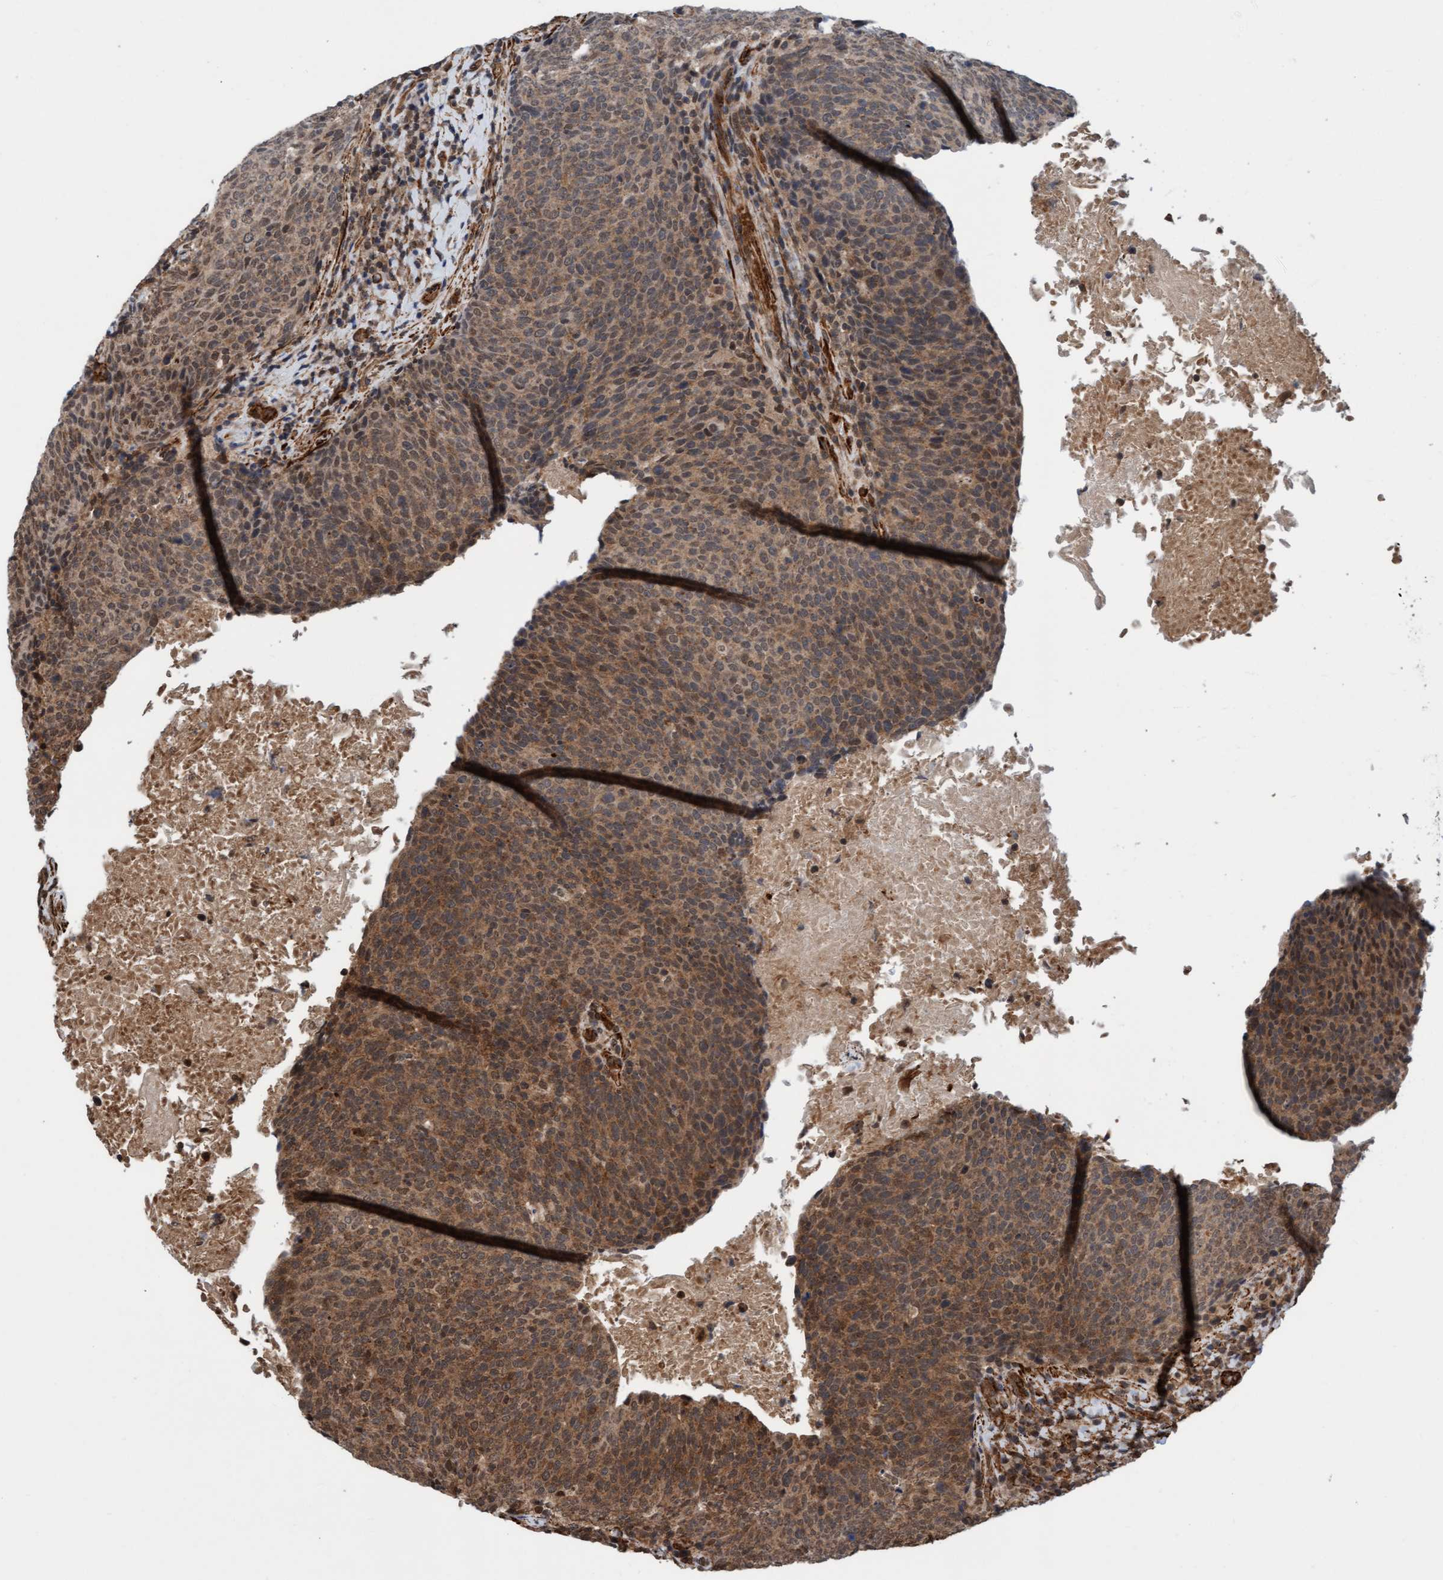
{"staining": {"intensity": "moderate", "quantity": ">75%", "location": "cytoplasmic/membranous,nuclear"}, "tissue": "head and neck cancer", "cell_type": "Tumor cells", "image_type": "cancer", "snomed": [{"axis": "morphology", "description": "Squamous cell carcinoma, NOS"}, {"axis": "morphology", "description": "Squamous cell carcinoma, metastatic, NOS"}, {"axis": "topography", "description": "Lymph node"}, {"axis": "topography", "description": "Head-Neck"}], "caption": "Head and neck cancer (metastatic squamous cell carcinoma) stained for a protein (brown) shows moderate cytoplasmic/membranous and nuclear positive positivity in approximately >75% of tumor cells.", "gene": "STXBP4", "patient": {"sex": "male", "age": 62}}